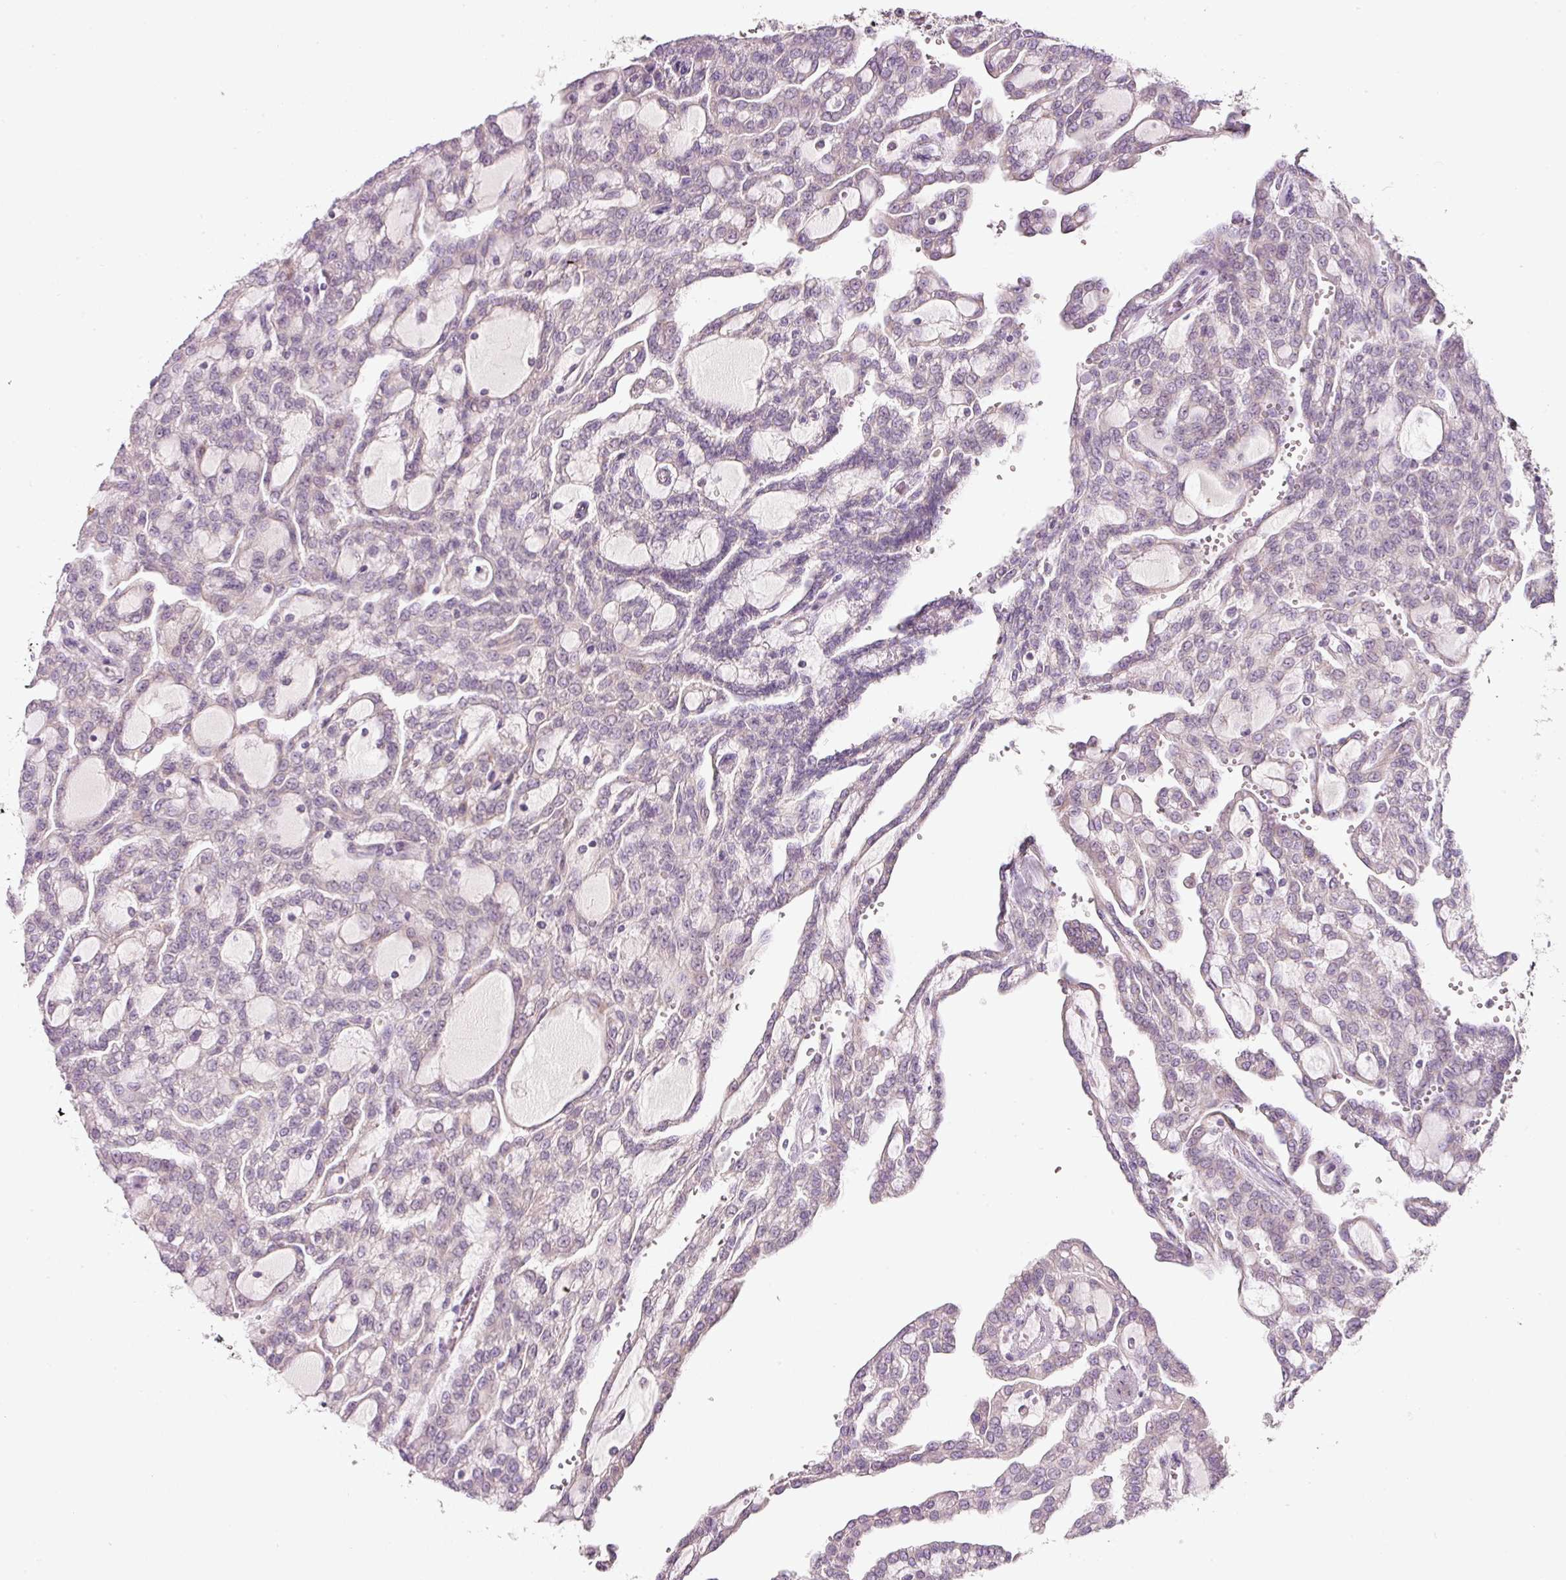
{"staining": {"intensity": "negative", "quantity": "none", "location": "none"}, "tissue": "renal cancer", "cell_type": "Tumor cells", "image_type": "cancer", "snomed": [{"axis": "morphology", "description": "Adenocarcinoma, NOS"}, {"axis": "topography", "description": "Kidney"}], "caption": "Image shows no significant protein expression in tumor cells of renal adenocarcinoma.", "gene": "FAM78B", "patient": {"sex": "male", "age": 63}}